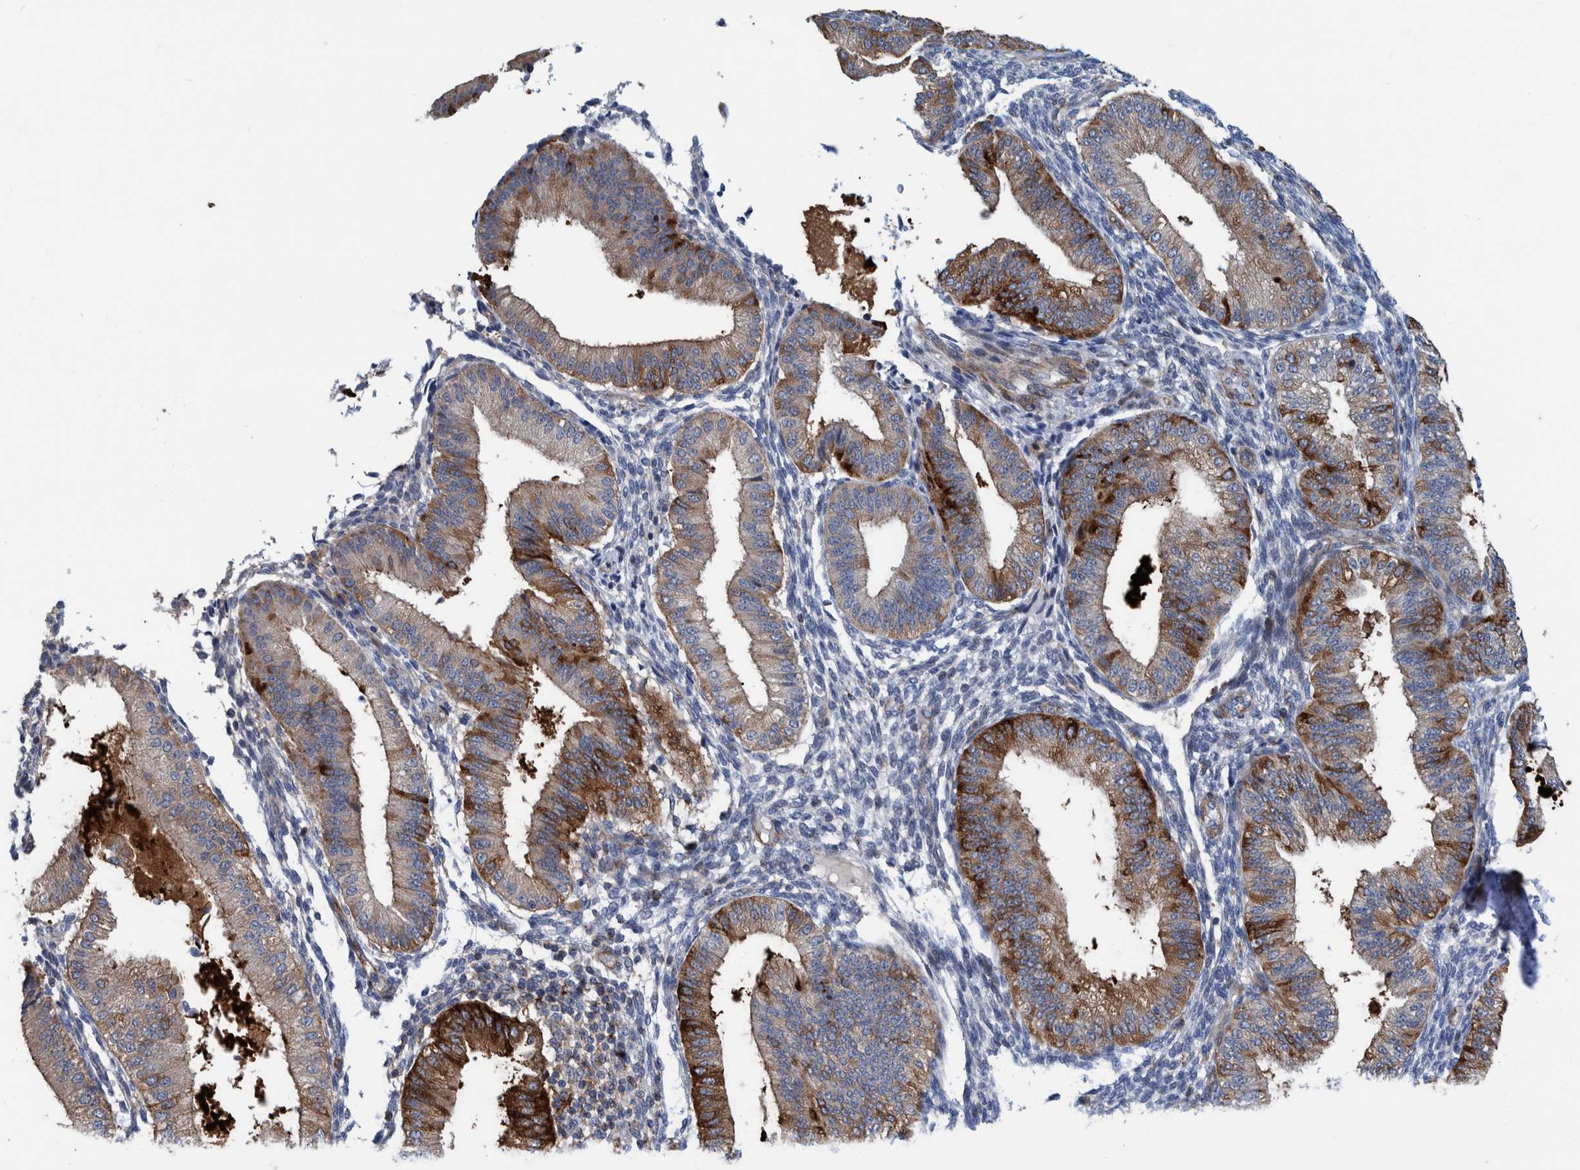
{"staining": {"intensity": "negative", "quantity": "none", "location": "none"}, "tissue": "endometrium", "cell_type": "Cells in endometrial stroma", "image_type": "normal", "snomed": [{"axis": "morphology", "description": "Normal tissue, NOS"}, {"axis": "topography", "description": "Endometrium"}], "caption": "This histopathology image is of normal endometrium stained with immunohistochemistry to label a protein in brown with the nuclei are counter-stained blue. There is no expression in cells in endometrial stroma. (Stains: DAB IHC with hematoxylin counter stain, Microscopy: brightfield microscopy at high magnification).", "gene": "MKS1", "patient": {"sex": "female", "age": 39}}